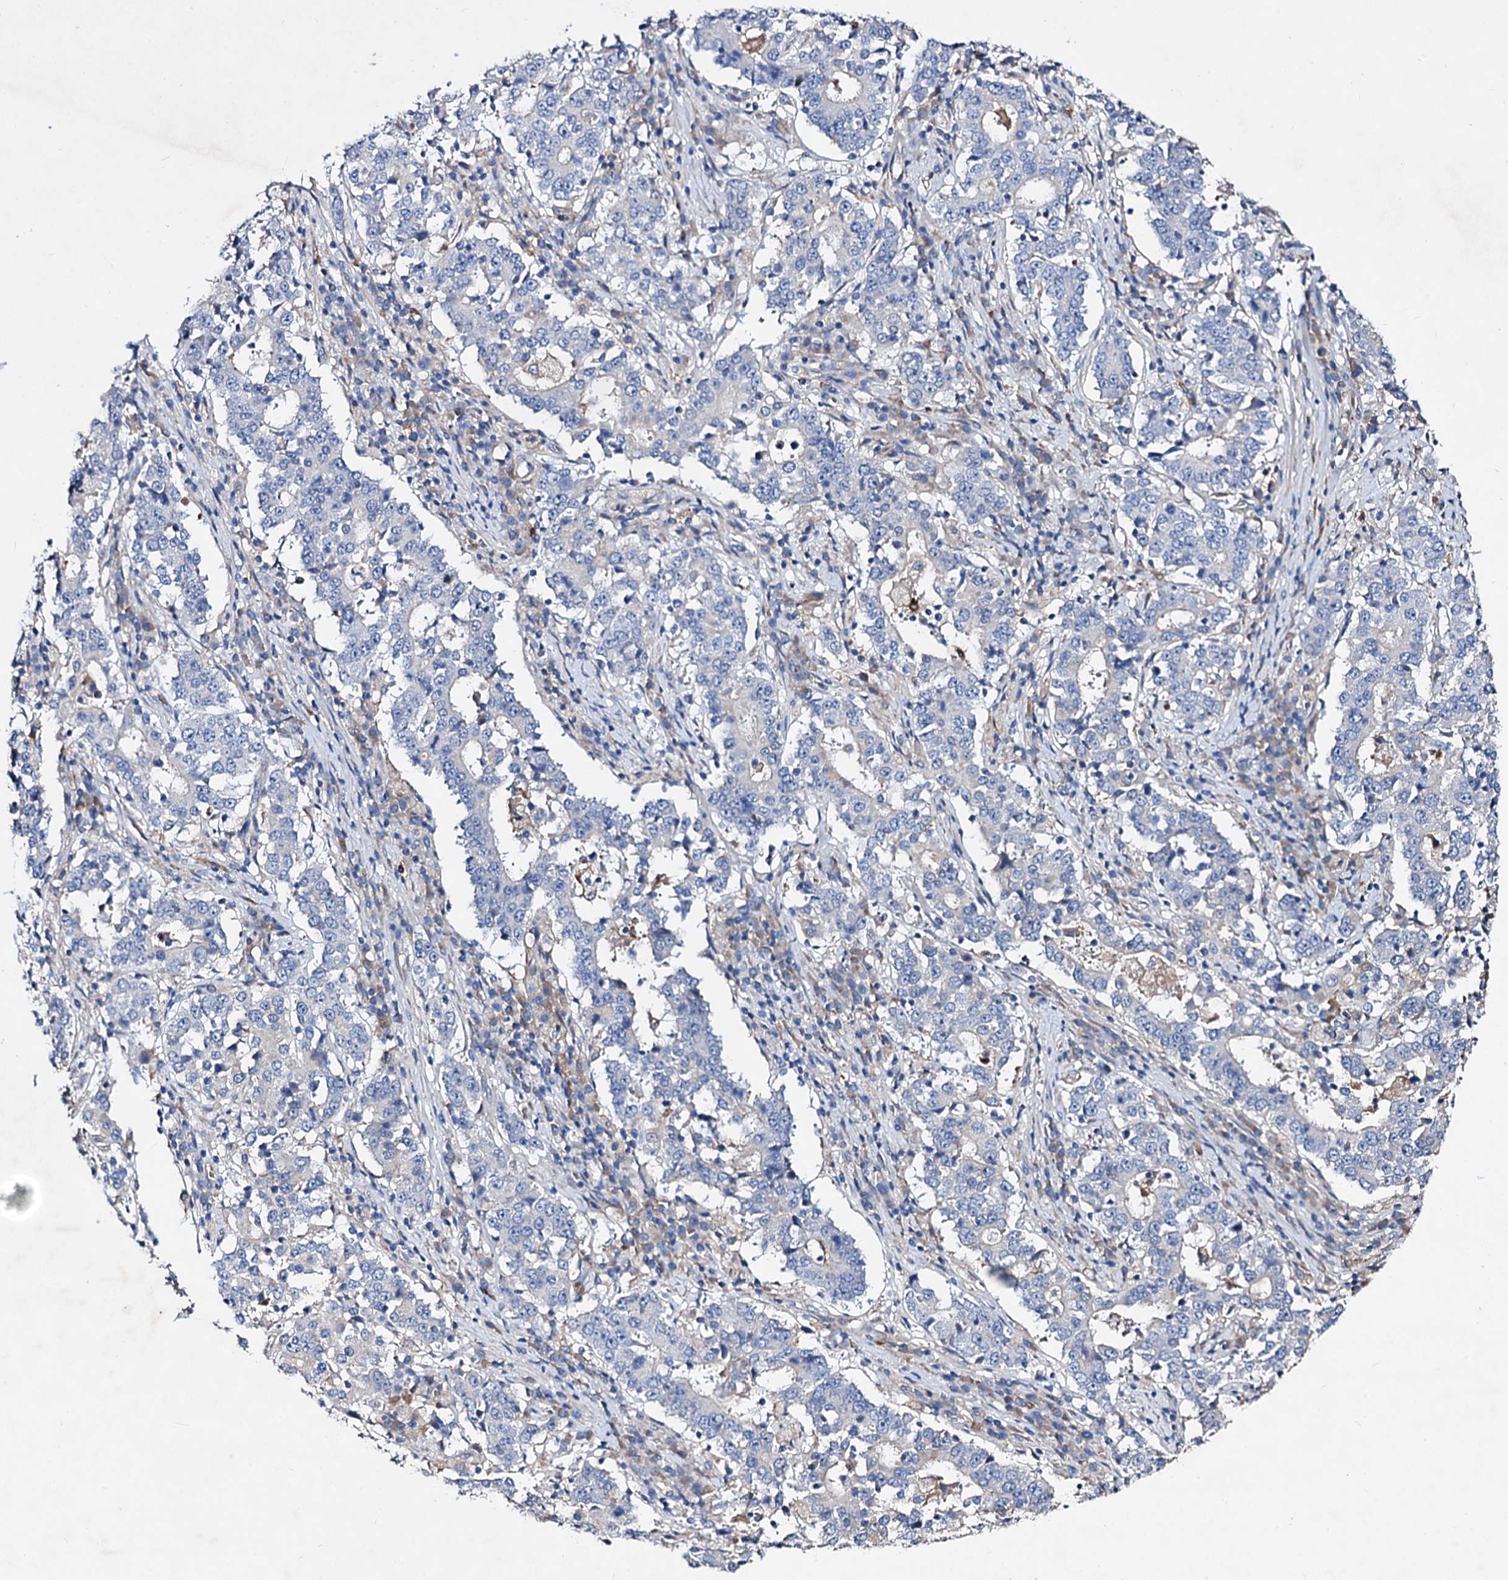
{"staining": {"intensity": "negative", "quantity": "none", "location": "none"}, "tissue": "stomach cancer", "cell_type": "Tumor cells", "image_type": "cancer", "snomed": [{"axis": "morphology", "description": "Adenocarcinoma, NOS"}, {"axis": "topography", "description": "Stomach"}], "caption": "Immunohistochemistry of human stomach cancer (adenocarcinoma) reveals no expression in tumor cells. (DAB IHC visualized using brightfield microscopy, high magnification).", "gene": "HVCN1", "patient": {"sex": "male", "age": 59}}